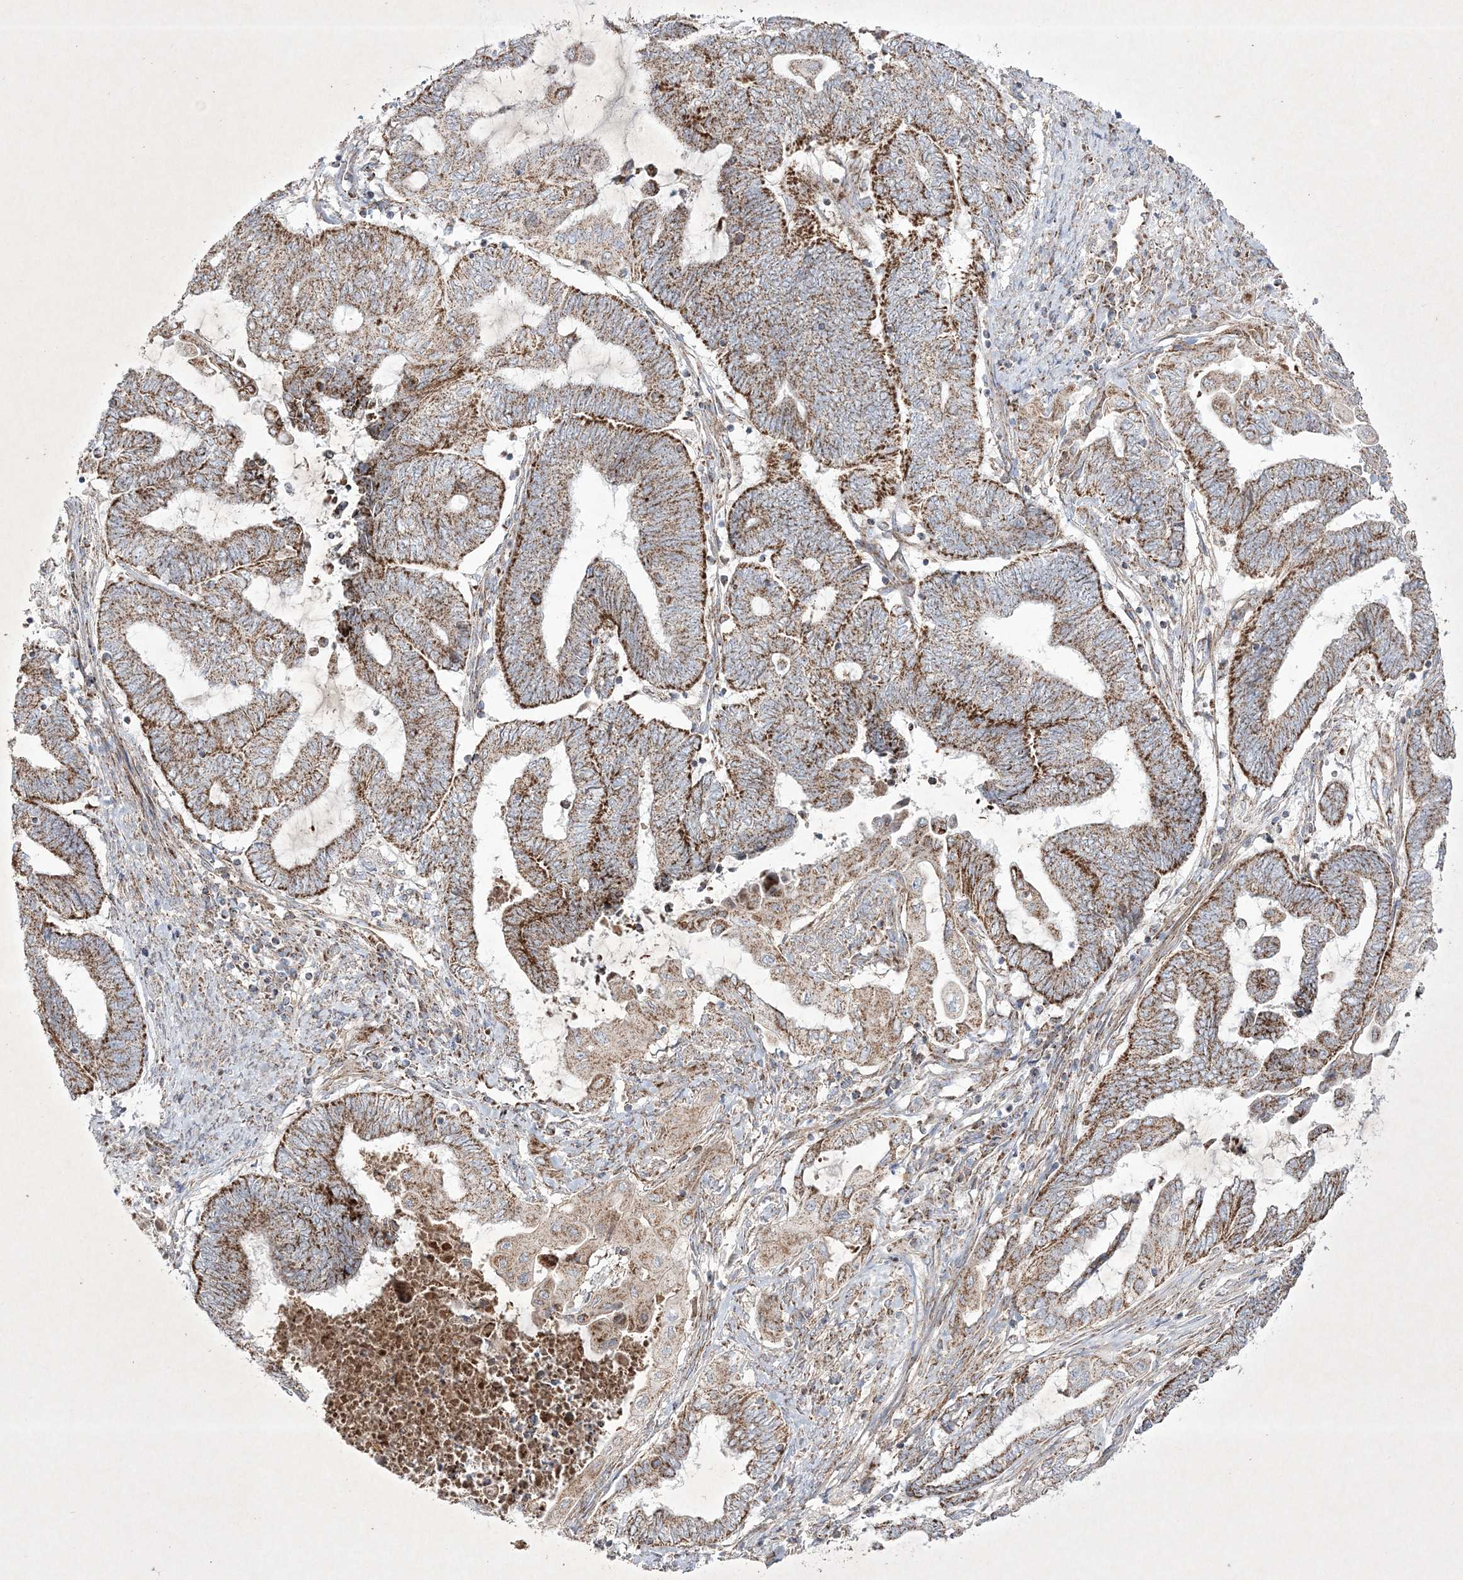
{"staining": {"intensity": "strong", "quantity": ">75%", "location": "cytoplasmic/membranous"}, "tissue": "endometrial cancer", "cell_type": "Tumor cells", "image_type": "cancer", "snomed": [{"axis": "morphology", "description": "Adenocarcinoma, NOS"}, {"axis": "topography", "description": "Uterus"}, {"axis": "topography", "description": "Endometrium"}], "caption": "The micrograph shows immunohistochemical staining of endometrial cancer (adenocarcinoma). There is strong cytoplasmic/membranous expression is appreciated in about >75% of tumor cells.", "gene": "RICTOR", "patient": {"sex": "female", "age": 70}}